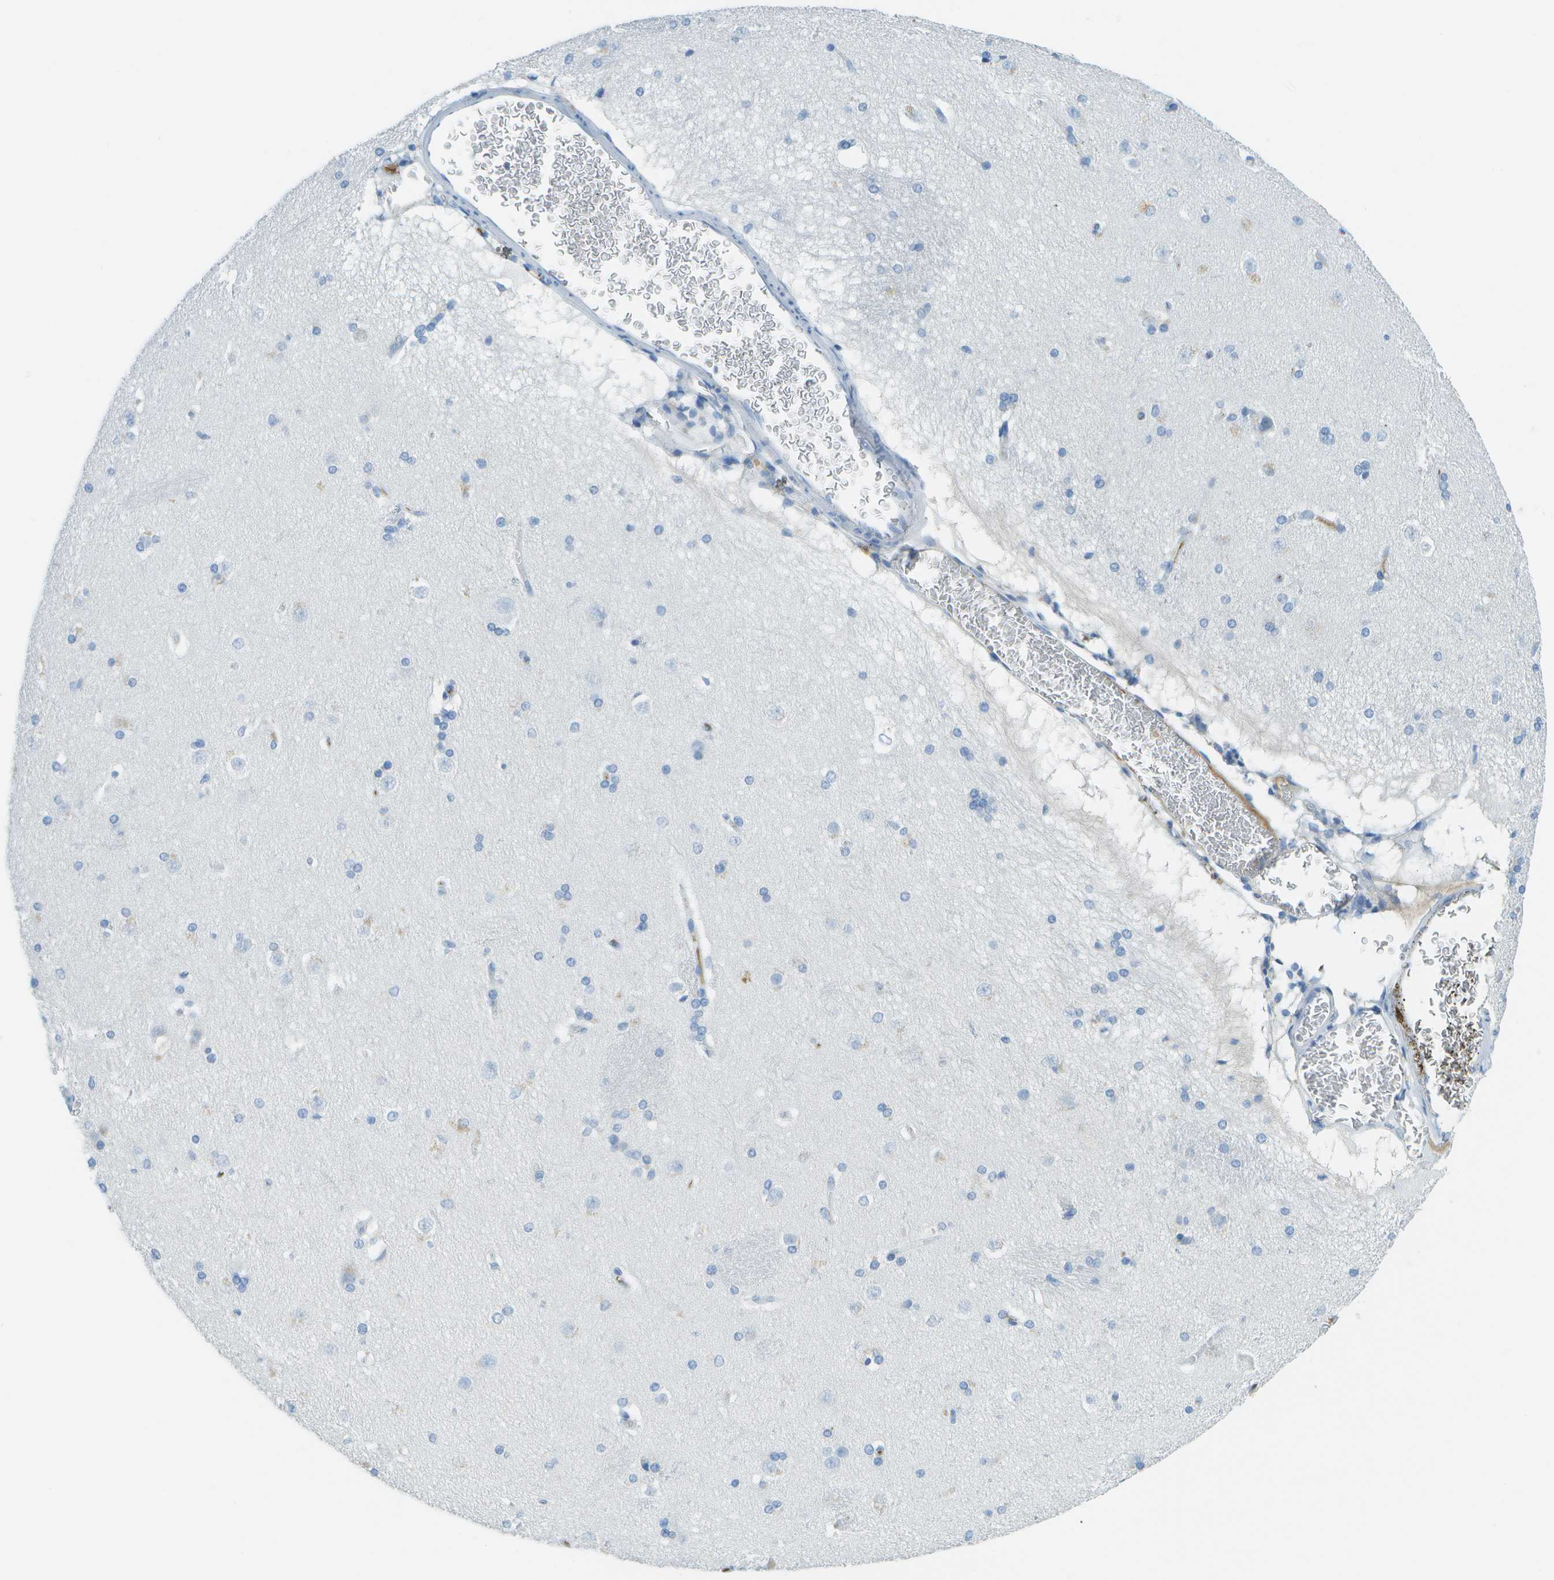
{"staining": {"intensity": "negative", "quantity": "none", "location": "none"}, "tissue": "caudate", "cell_type": "Glial cells", "image_type": "normal", "snomed": [{"axis": "morphology", "description": "Normal tissue, NOS"}, {"axis": "topography", "description": "Lateral ventricle wall"}], "caption": "Histopathology image shows no significant protein expression in glial cells of benign caudate.", "gene": "C1S", "patient": {"sex": "female", "age": 19}}